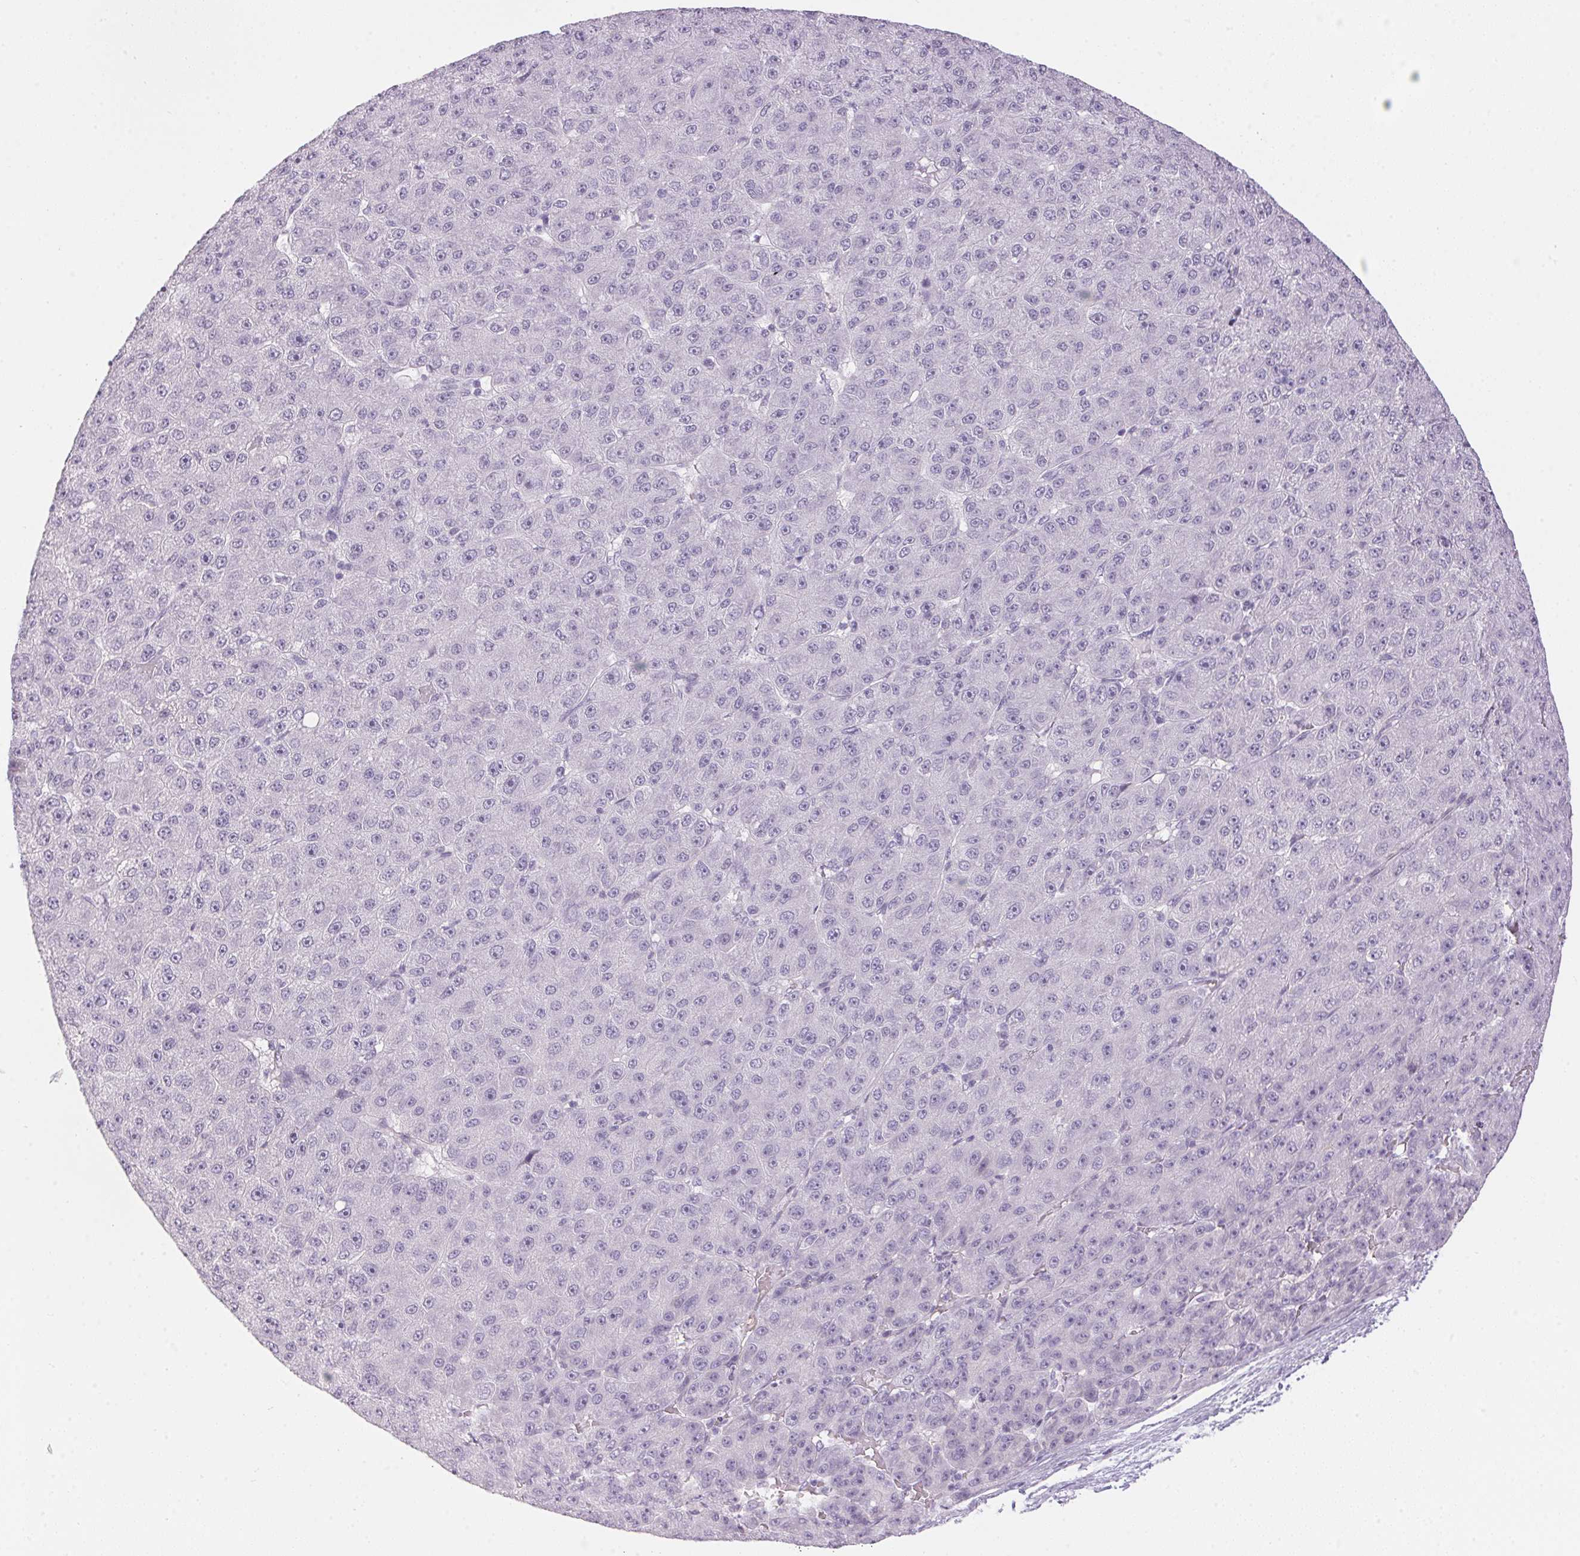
{"staining": {"intensity": "negative", "quantity": "none", "location": "none"}, "tissue": "liver cancer", "cell_type": "Tumor cells", "image_type": "cancer", "snomed": [{"axis": "morphology", "description": "Carcinoma, Hepatocellular, NOS"}, {"axis": "topography", "description": "Liver"}], "caption": "Liver cancer stained for a protein using immunohistochemistry exhibits no positivity tumor cells.", "gene": "CADPS", "patient": {"sex": "male", "age": 67}}